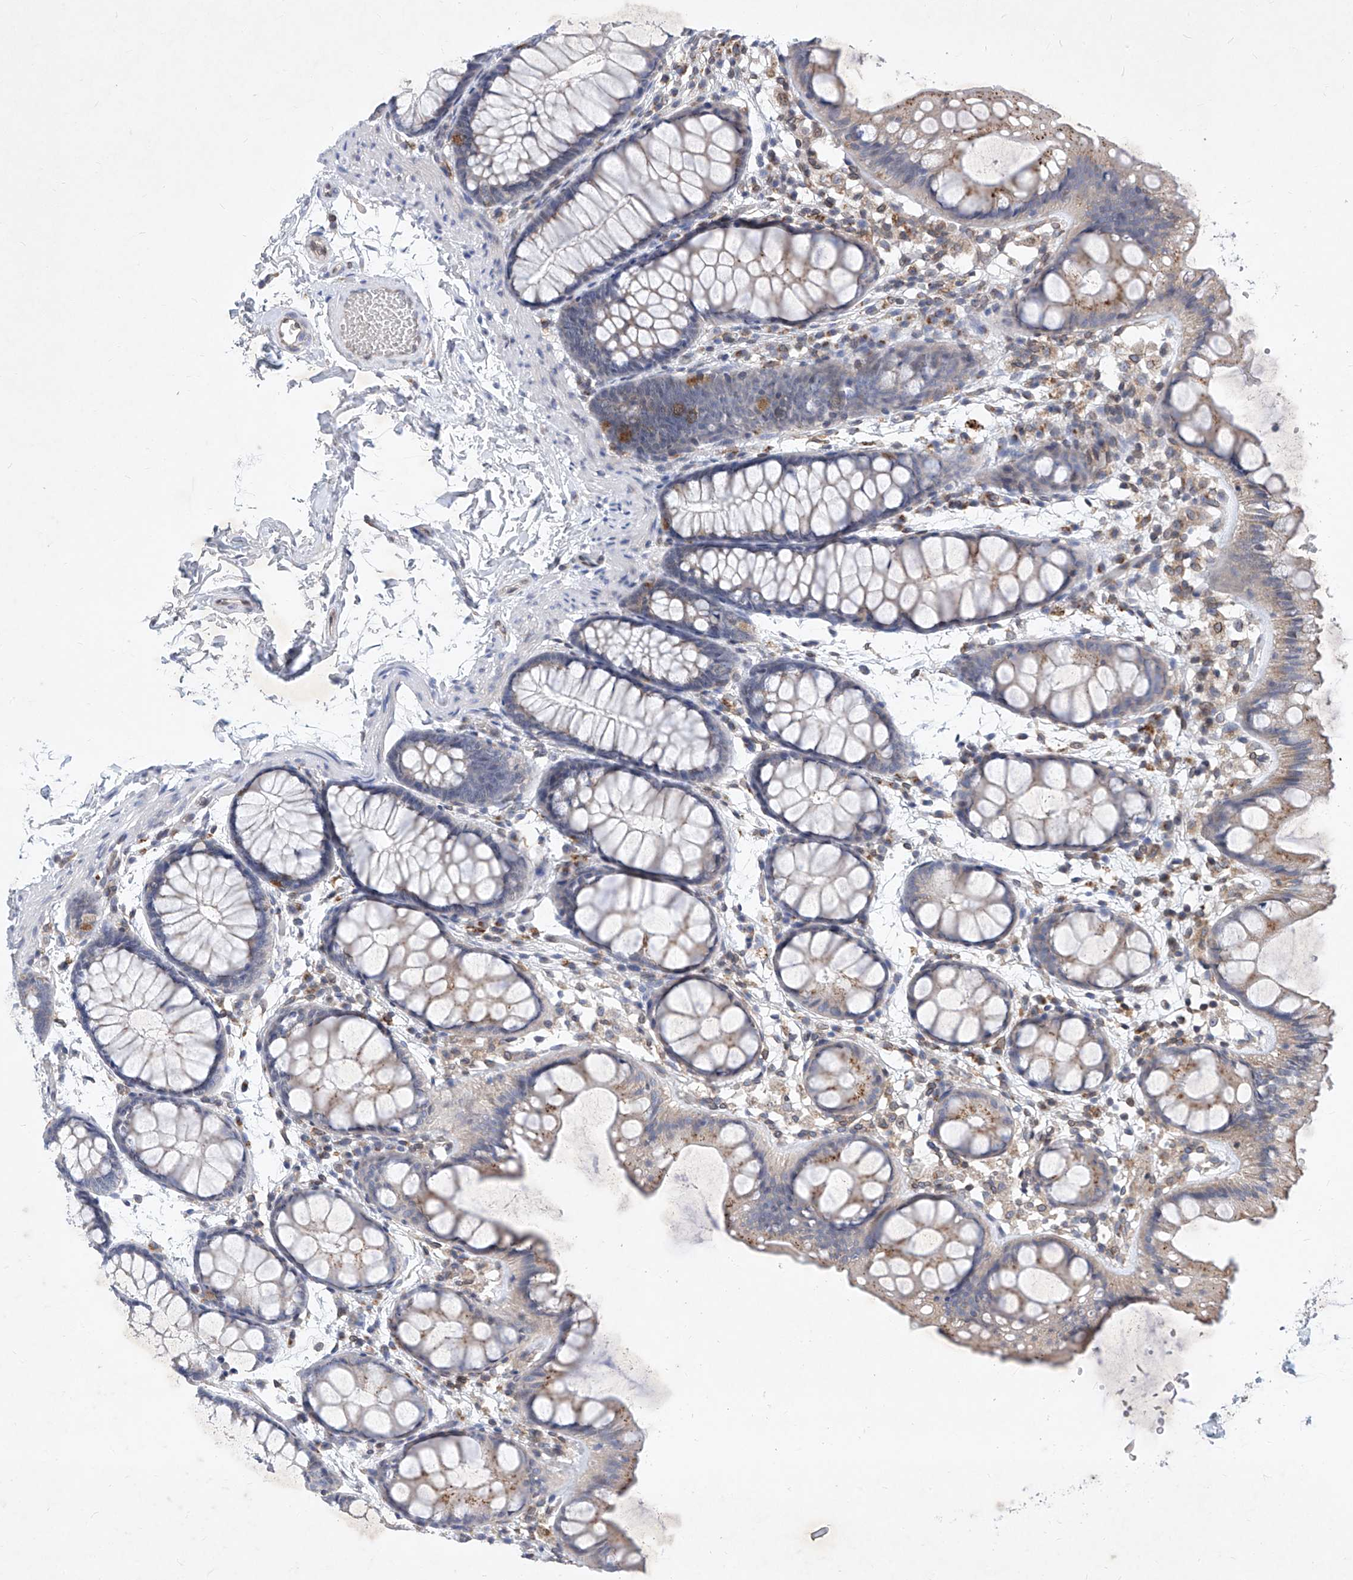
{"staining": {"intensity": "weak", "quantity": "25%-75%", "location": "cytoplasmic/membranous"}, "tissue": "colon", "cell_type": "Endothelial cells", "image_type": "normal", "snomed": [{"axis": "morphology", "description": "Normal tissue, NOS"}, {"axis": "topography", "description": "Colon"}], "caption": "Benign colon reveals weak cytoplasmic/membranous expression in approximately 25%-75% of endothelial cells (Brightfield microscopy of DAB IHC at high magnification)..", "gene": "MX2", "patient": {"sex": "male", "age": 47}}